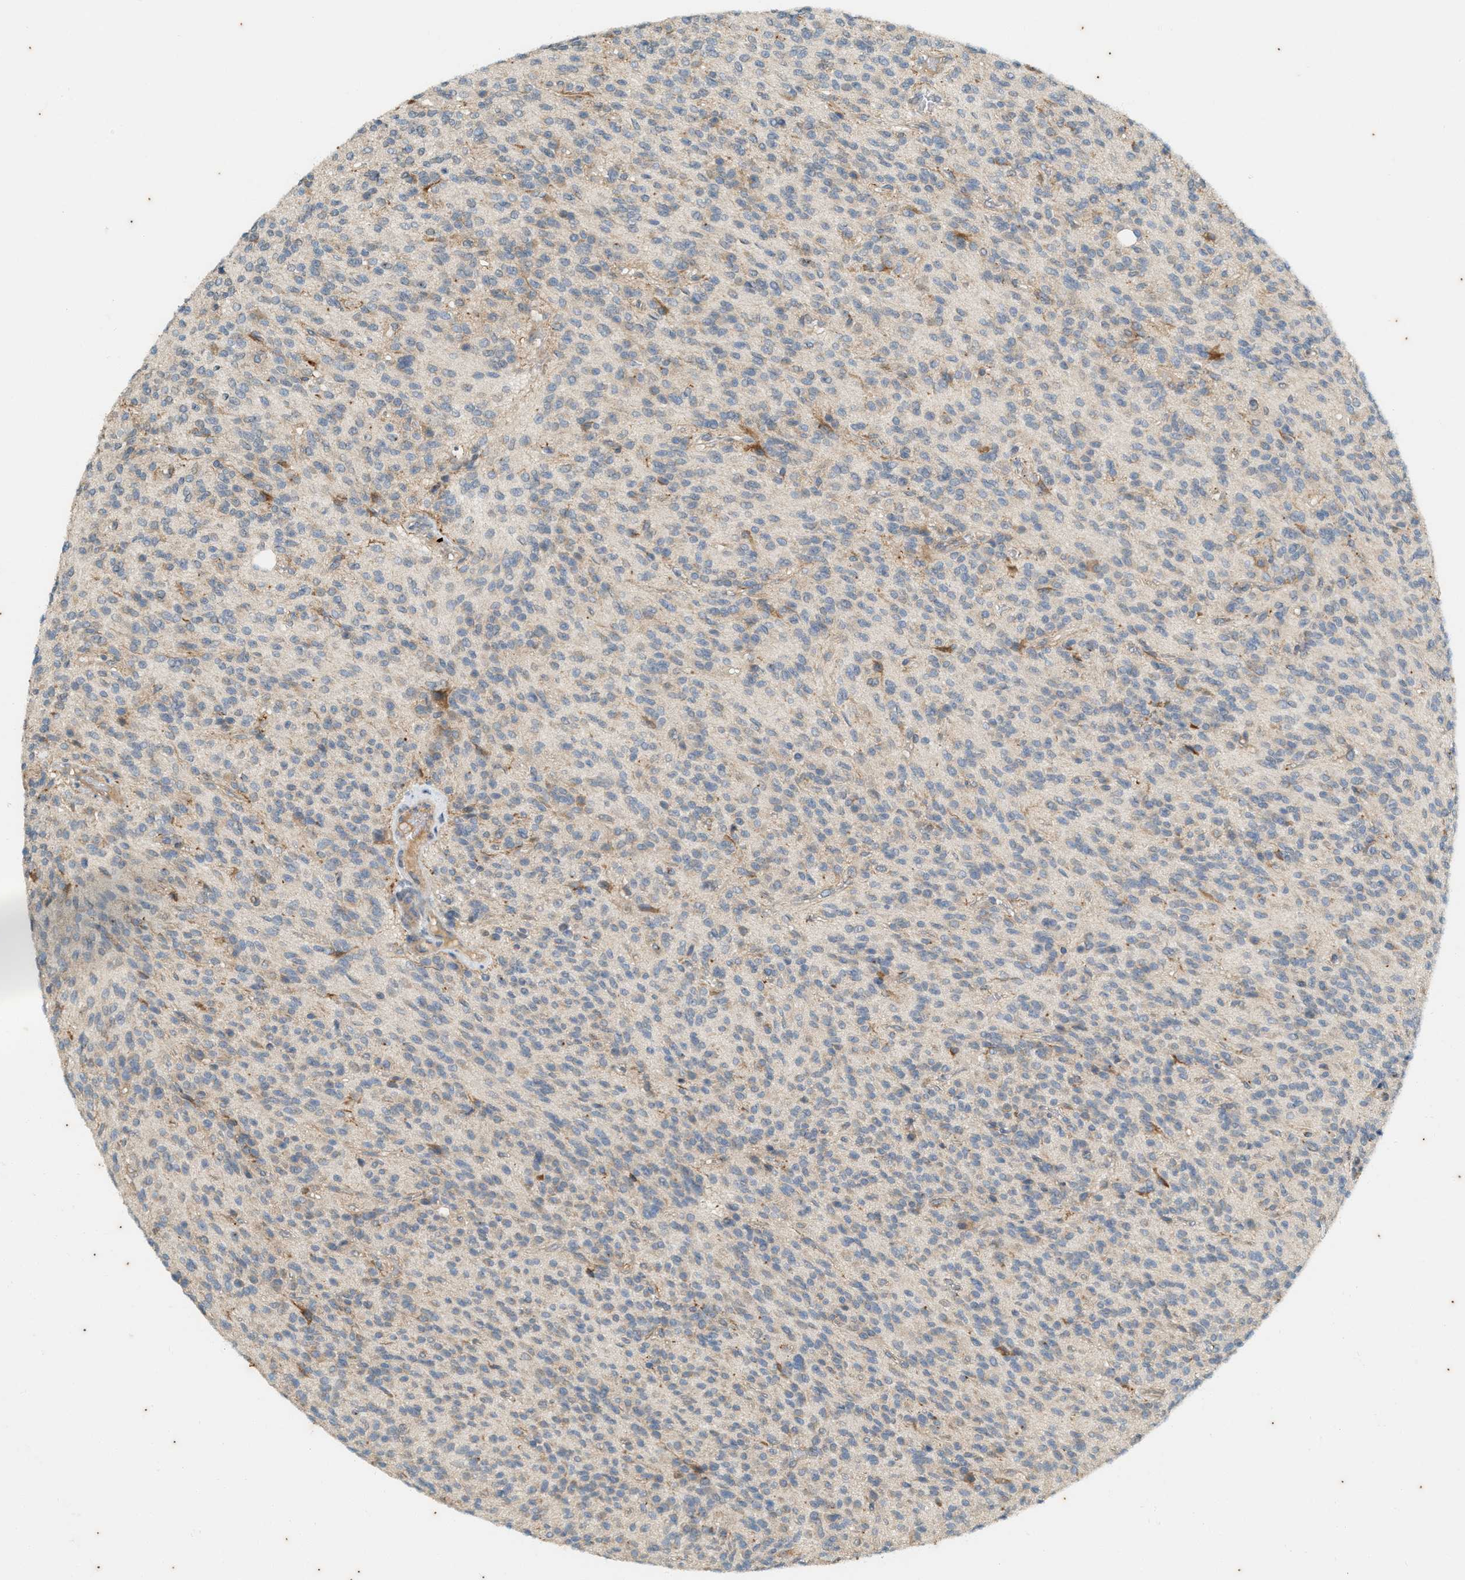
{"staining": {"intensity": "weak", "quantity": "<25%", "location": "cytoplasmic/membranous"}, "tissue": "glioma", "cell_type": "Tumor cells", "image_type": "cancer", "snomed": [{"axis": "morphology", "description": "Glioma, malignant, High grade"}, {"axis": "topography", "description": "Brain"}], "caption": "Protein analysis of glioma exhibits no significant expression in tumor cells.", "gene": "CHPF2", "patient": {"sex": "male", "age": 34}}